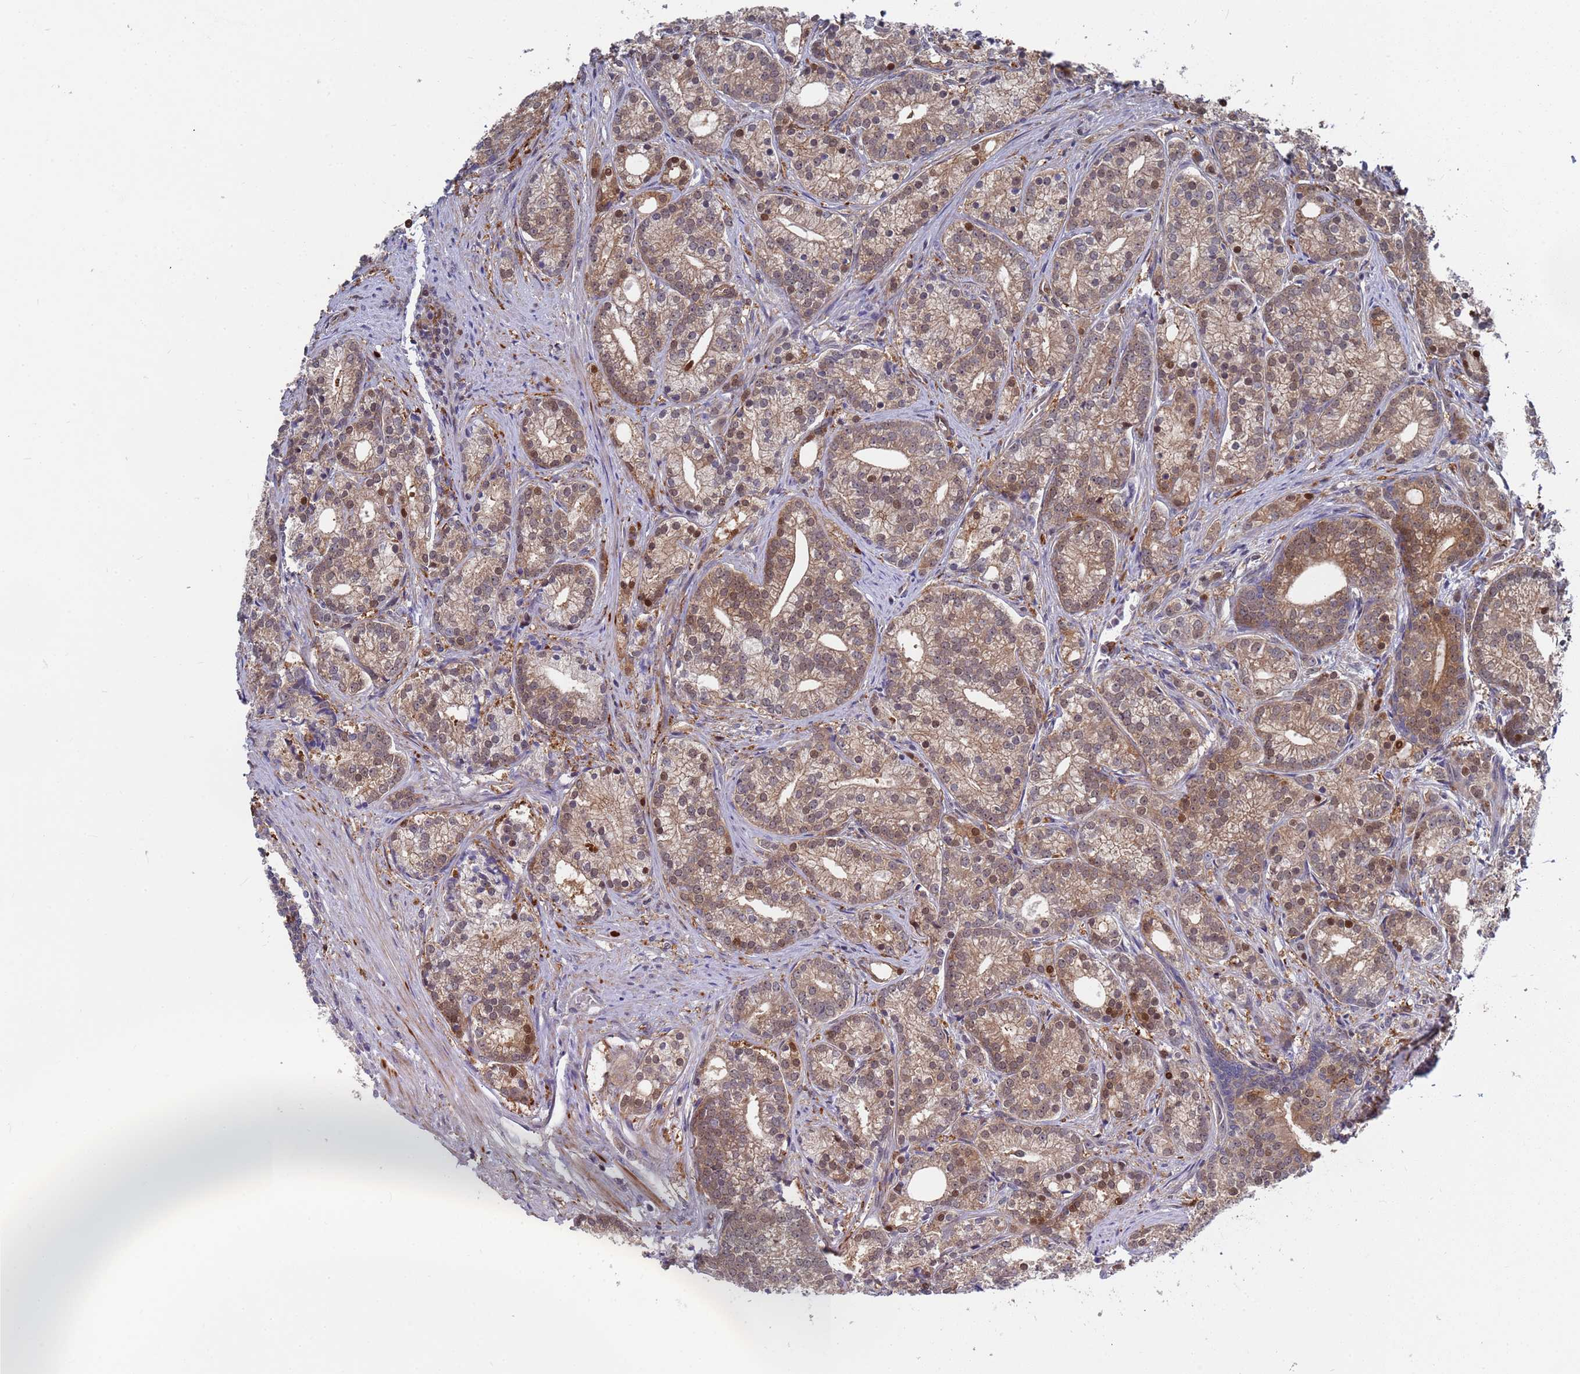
{"staining": {"intensity": "moderate", "quantity": ">75%", "location": "cytoplasmic/membranous,nuclear"}, "tissue": "prostate cancer", "cell_type": "Tumor cells", "image_type": "cancer", "snomed": [{"axis": "morphology", "description": "Adenocarcinoma, Low grade"}, {"axis": "topography", "description": "Prostate"}], "caption": "Human prostate cancer (low-grade adenocarcinoma) stained with a brown dye exhibits moderate cytoplasmic/membranous and nuclear positive expression in approximately >75% of tumor cells.", "gene": "TMBIM6", "patient": {"sex": "male", "age": 71}}